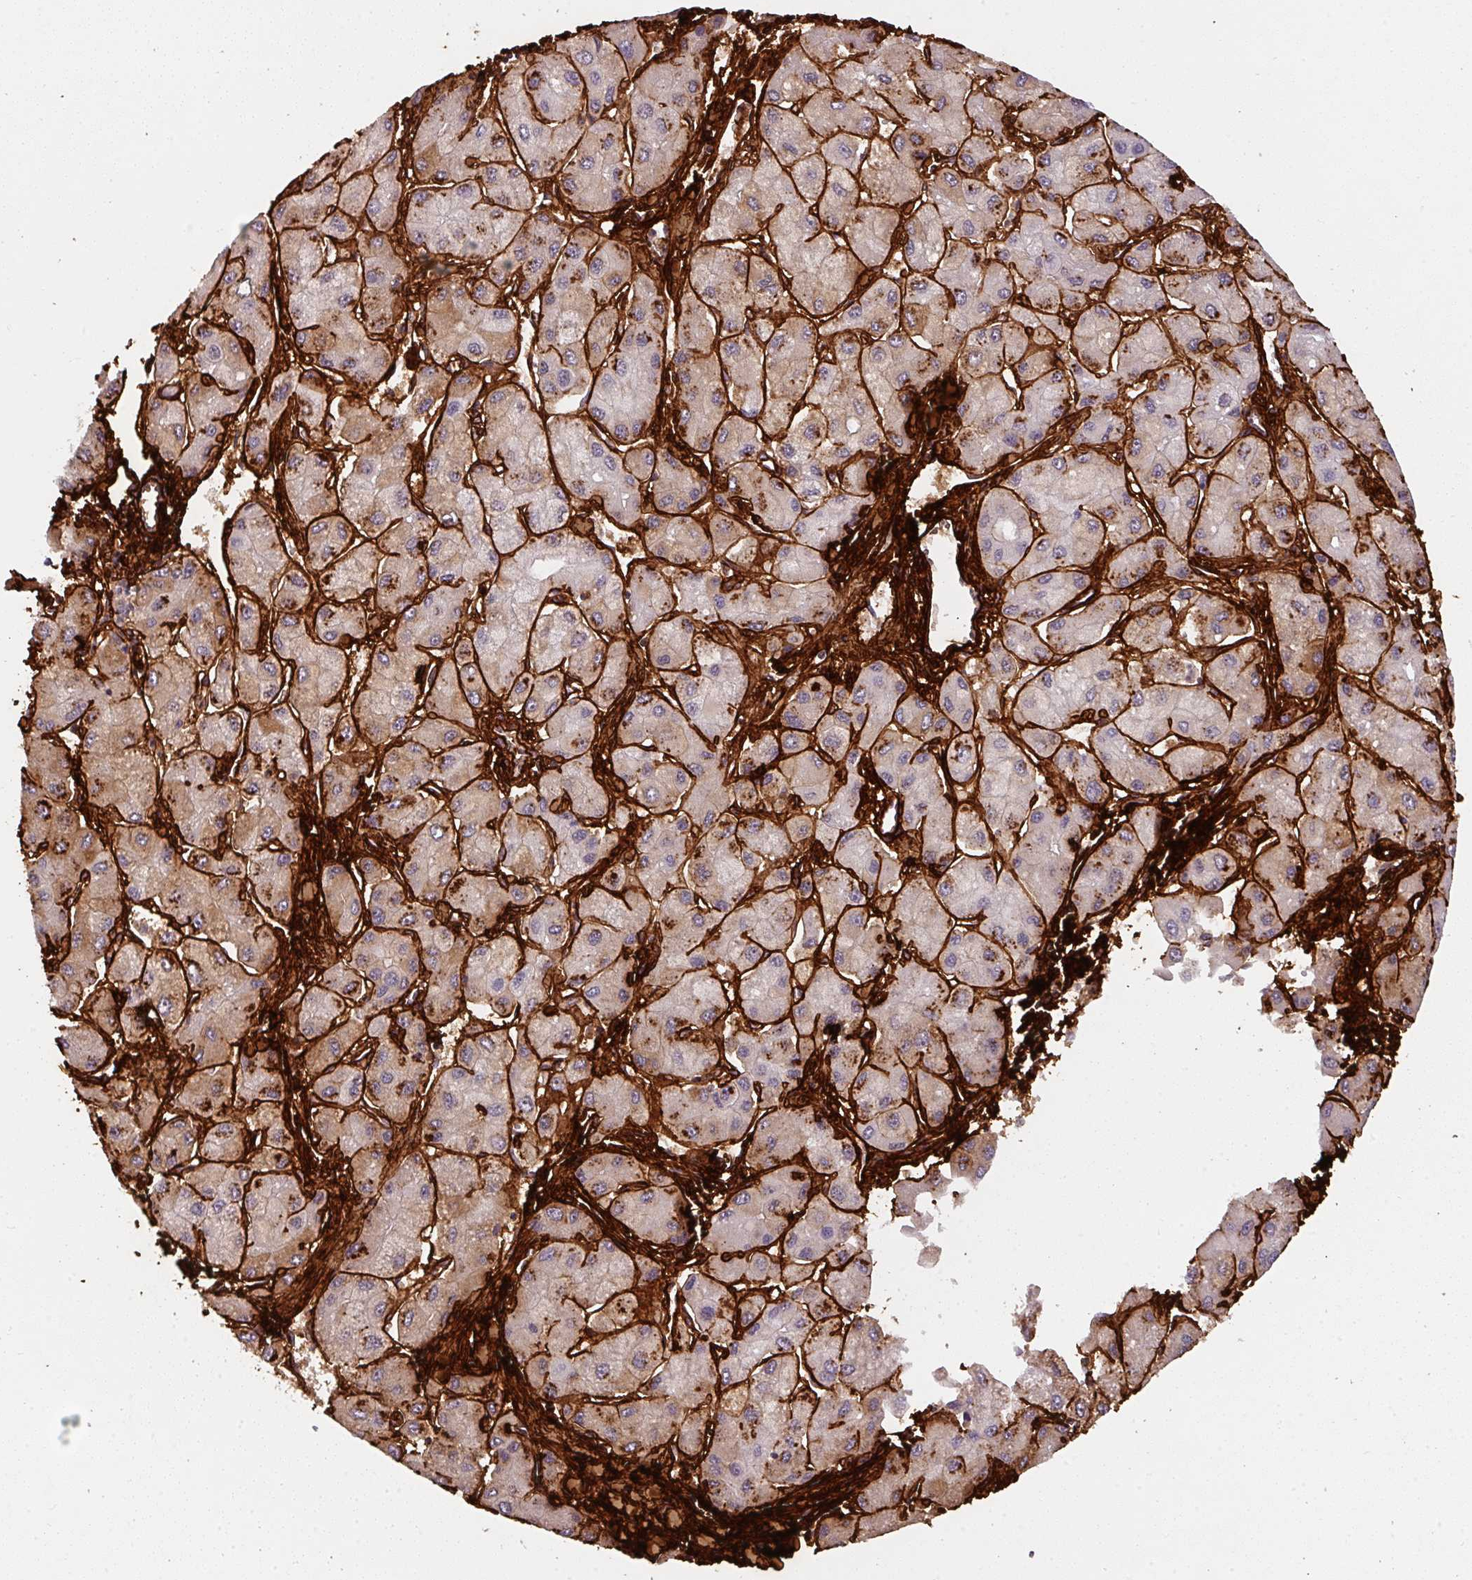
{"staining": {"intensity": "moderate", "quantity": "<25%", "location": "cytoplasmic/membranous"}, "tissue": "liver cancer", "cell_type": "Tumor cells", "image_type": "cancer", "snomed": [{"axis": "morphology", "description": "Carcinoma, Hepatocellular, NOS"}, {"axis": "topography", "description": "Liver"}], "caption": "Immunohistochemistry (IHC) of human liver hepatocellular carcinoma demonstrates low levels of moderate cytoplasmic/membranous expression in approximately <25% of tumor cells.", "gene": "COL3A1", "patient": {"sex": "male", "age": 40}}